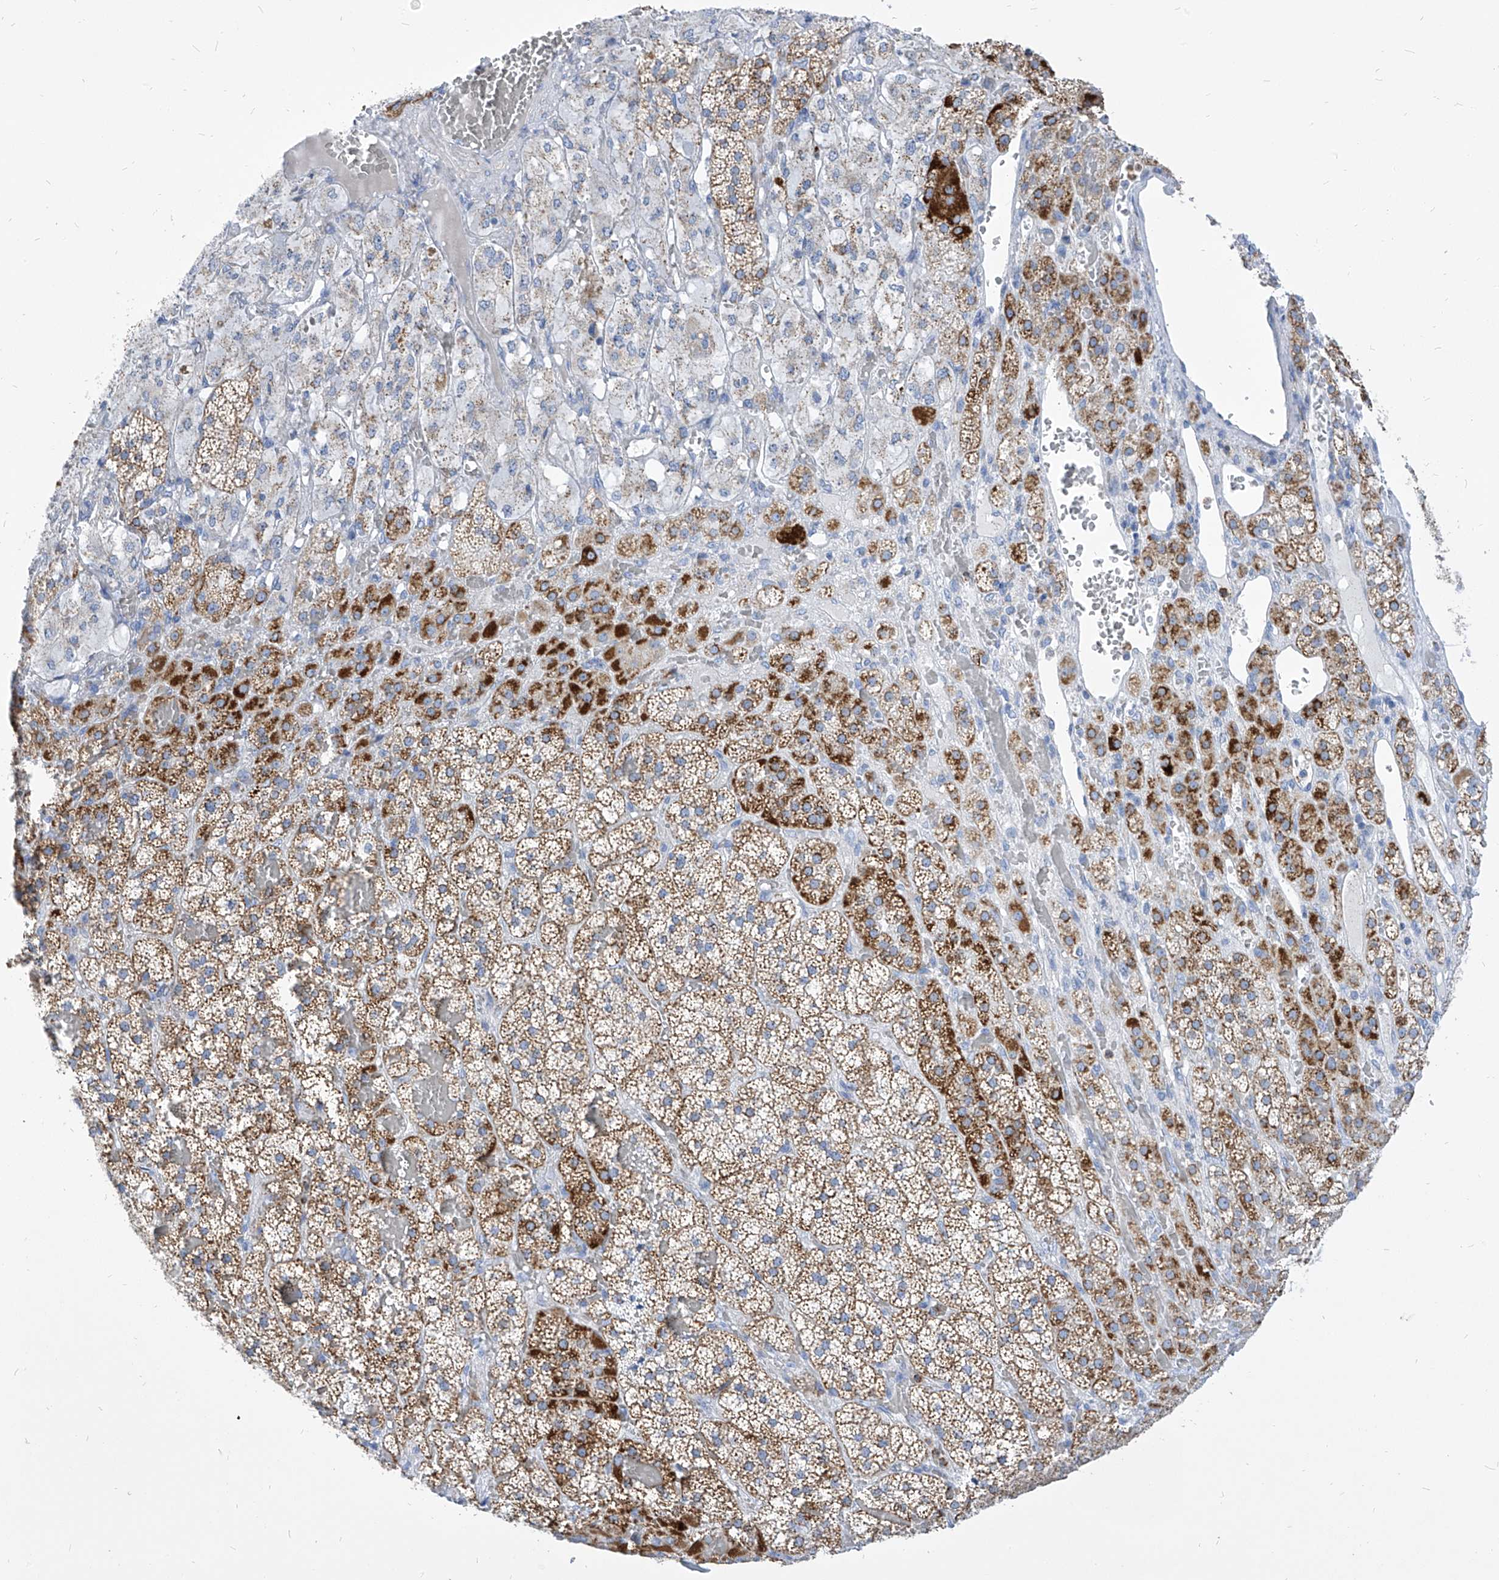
{"staining": {"intensity": "moderate", "quantity": ">75%", "location": "cytoplasmic/membranous"}, "tissue": "adrenal gland", "cell_type": "Glandular cells", "image_type": "normal", "snomed": [{"axis": "morphology", "description": "Normal tissue, NOS"}, {"axis": "topography", "description": "Adrenal gland"}], "caption": "IHC of benign human adrenal gland reveals medium levels of moderate cytoplasmic/membranous expression in about >75% of glandular cells. (brown staining indicates protein expression, while blue staining denotes nuclei).", "gene": "COQ3", "patient": {"sex": "female", "age": 59}}